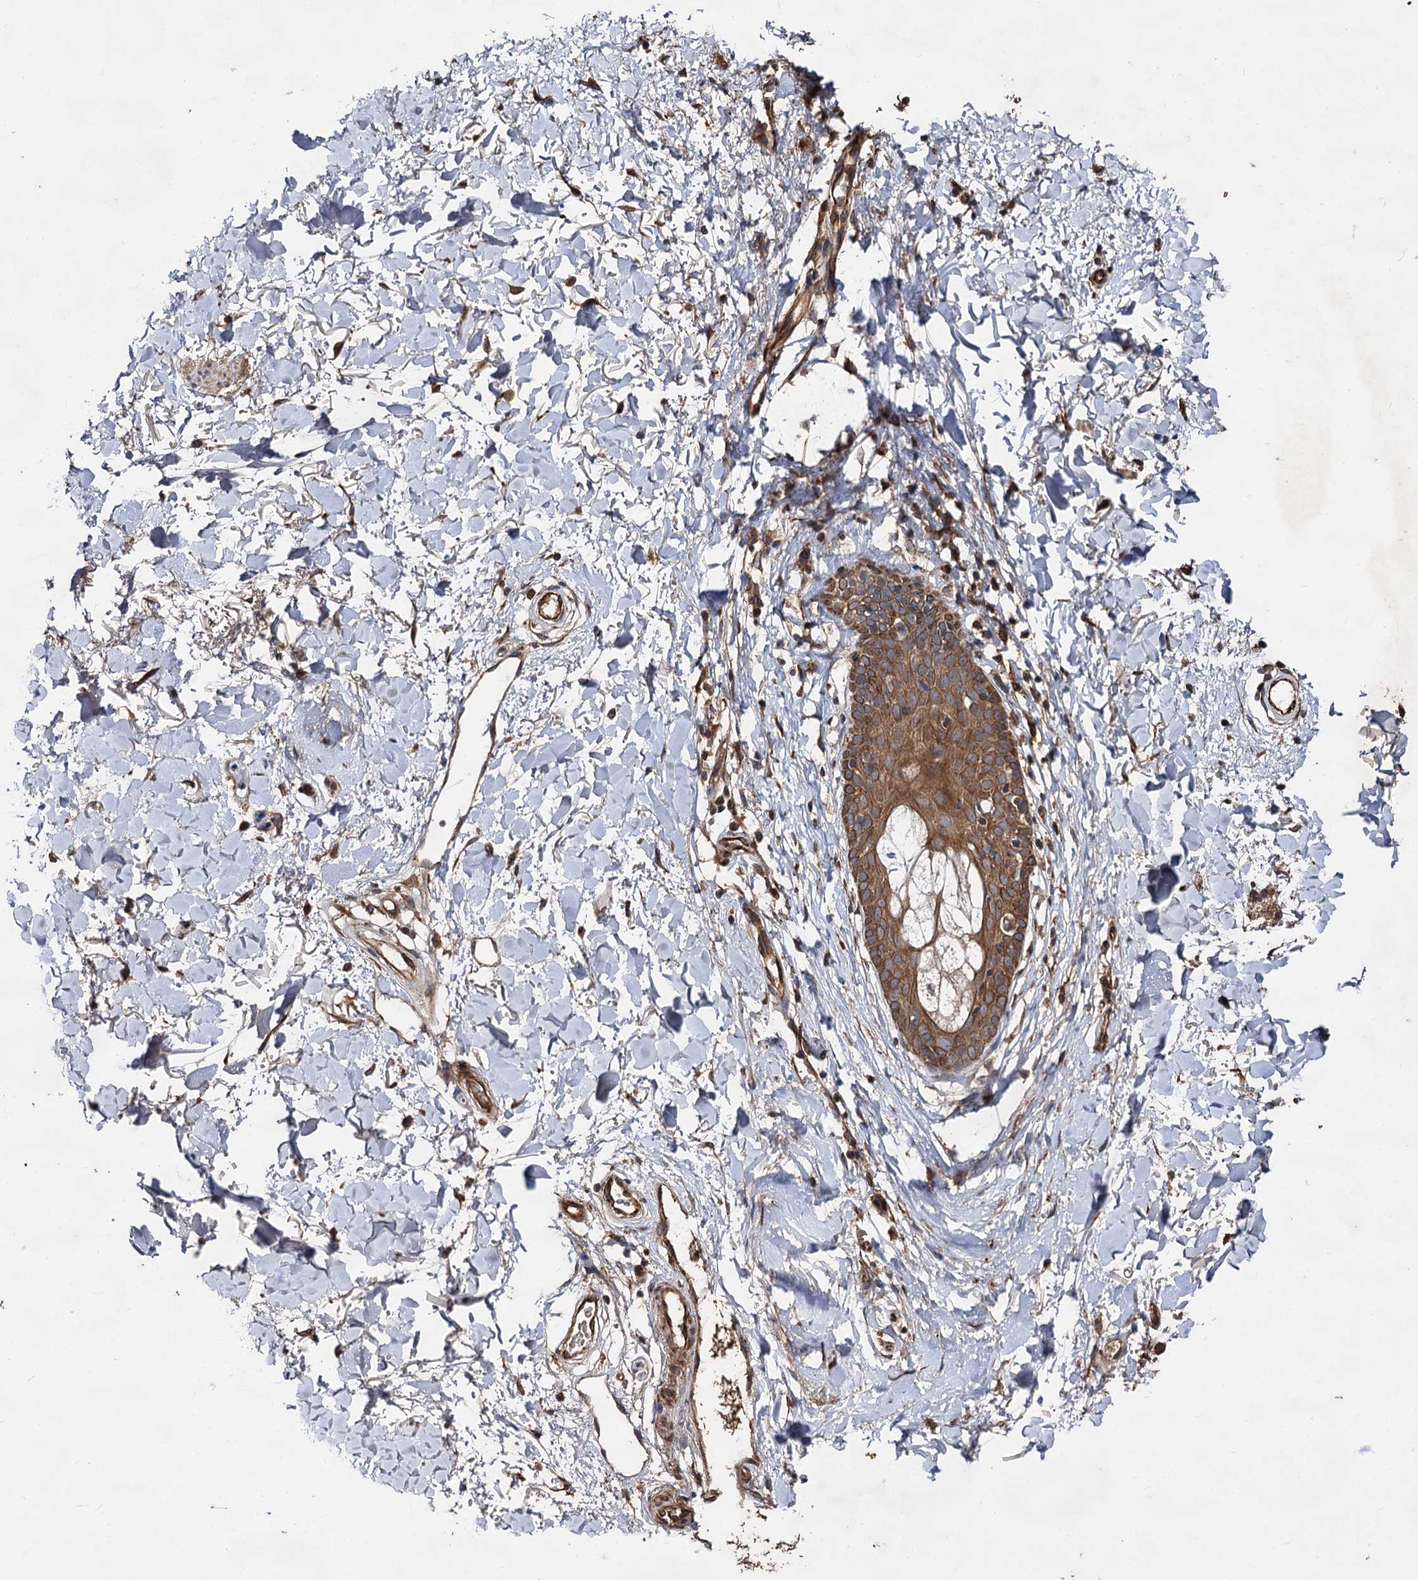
{"staining": {"intensity": "strong", "quantity": ">75%", "location": "cytoplasmic/membranous"}, "tissue": "skin", "cell_type": "Fibroblasts", "image_type": "normal", "snomed": [{"axis": "morphology", "description": "Normal tissue, NOS"}, {"axis": "topography", "description": "Skin"}], "caption": "Normal skin was stained to show a protein in brown. There is high levels of strong cytoplasmic/membranous expression in about >75% of fibroblasts. Immunohistochemistry (ihc) stains the protein in brown and the nuclei are stained blue.", "gene": "TEX9", "patient": {"sex": "female", "age": 58}}